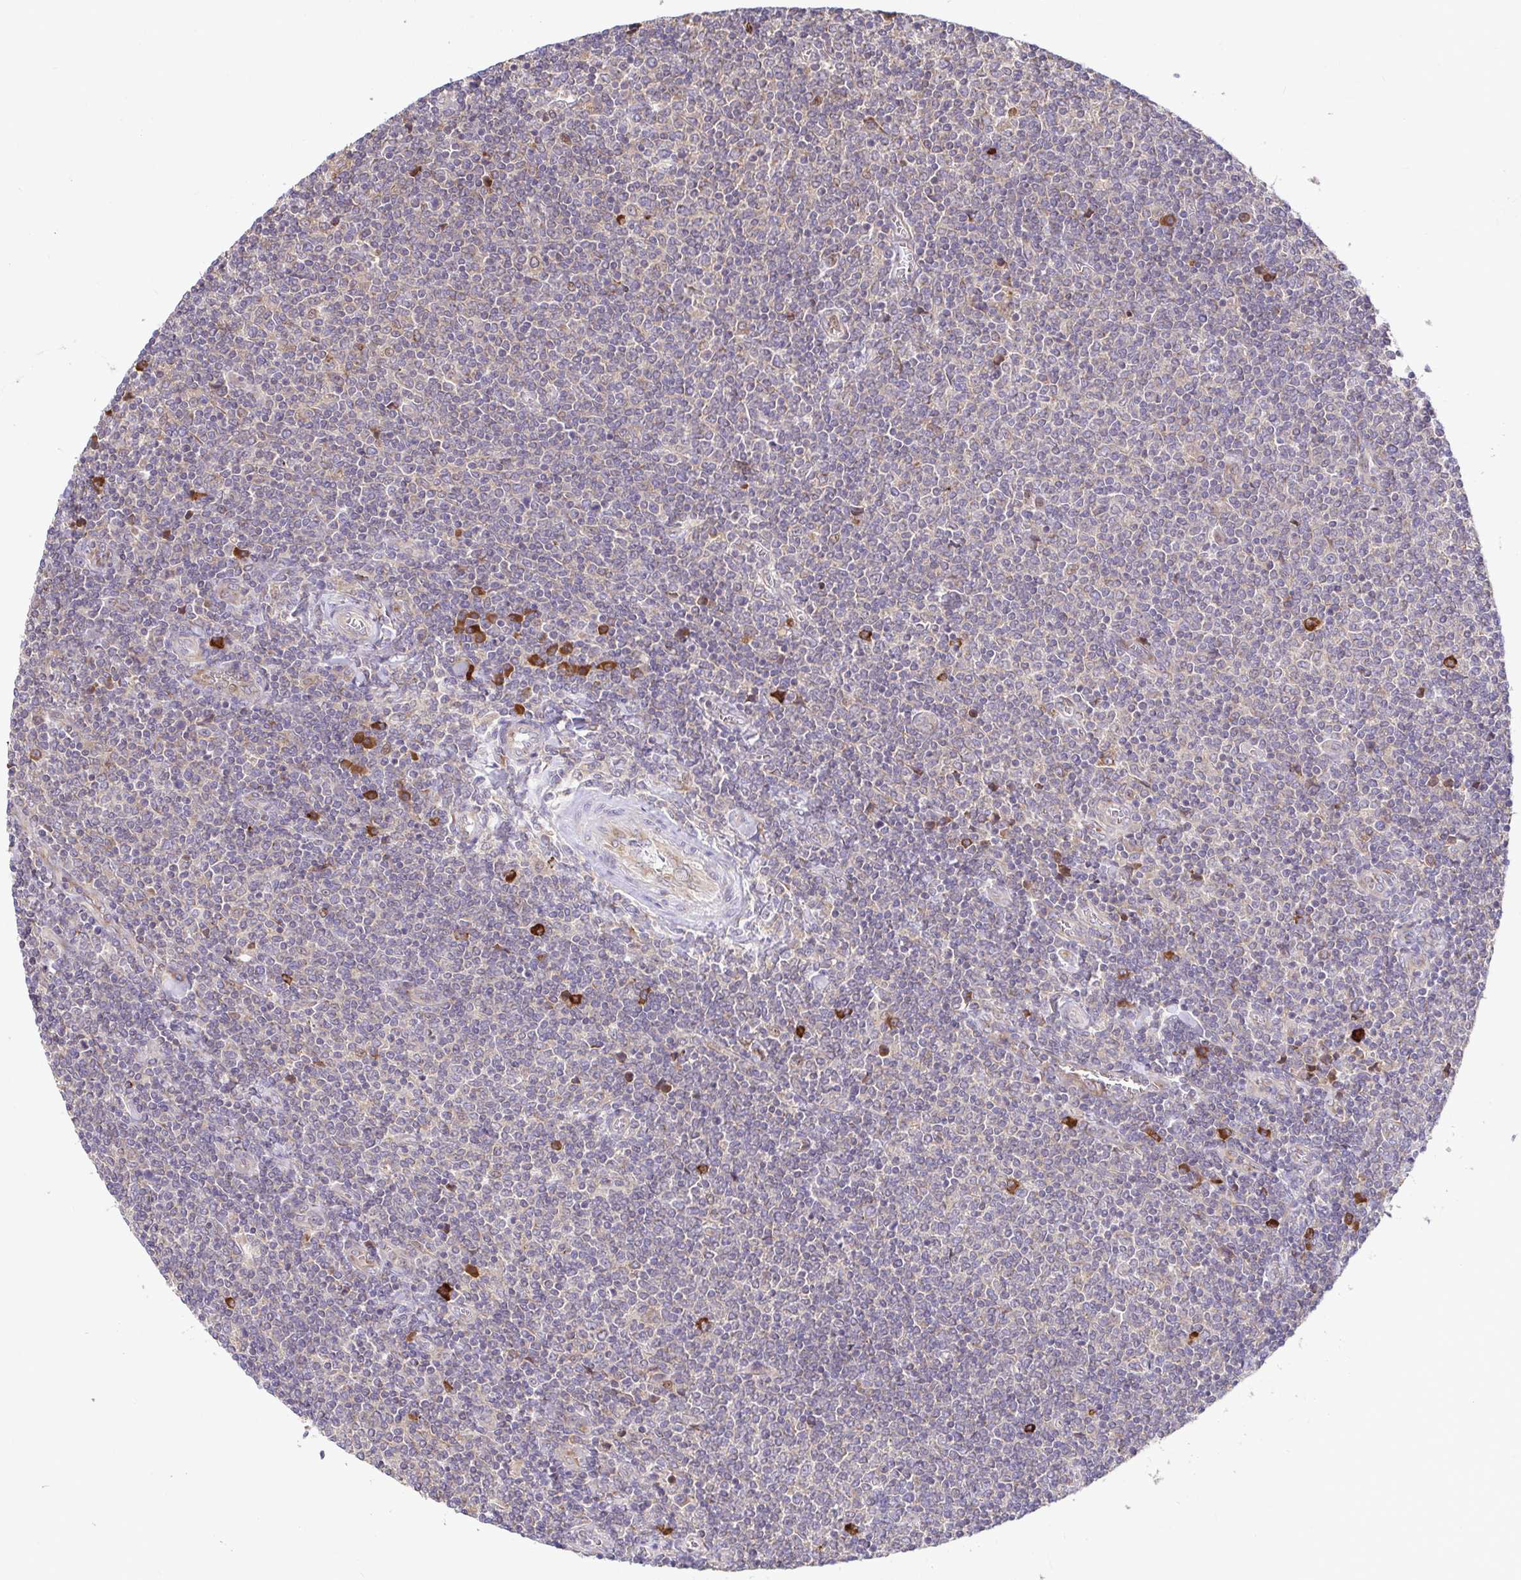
{"staining": {"intensity": "negative", "quantity": "none", "location": "none"}, "tissue": "lymphoma", "cell_type": "Tumor cells", "image_type": "cancer", "snomed": [{"axis": "morphology", "description": "Malignant lymphoma, non-Hodgkin's type, Low grade"}, {"axis": "topography", "description": "Lymph node"}], "caption": "There is no significant positivity in tumor cells of lymphoma.", "gene": "ELP1", "patient": {"sex": "male", "age": 52}}